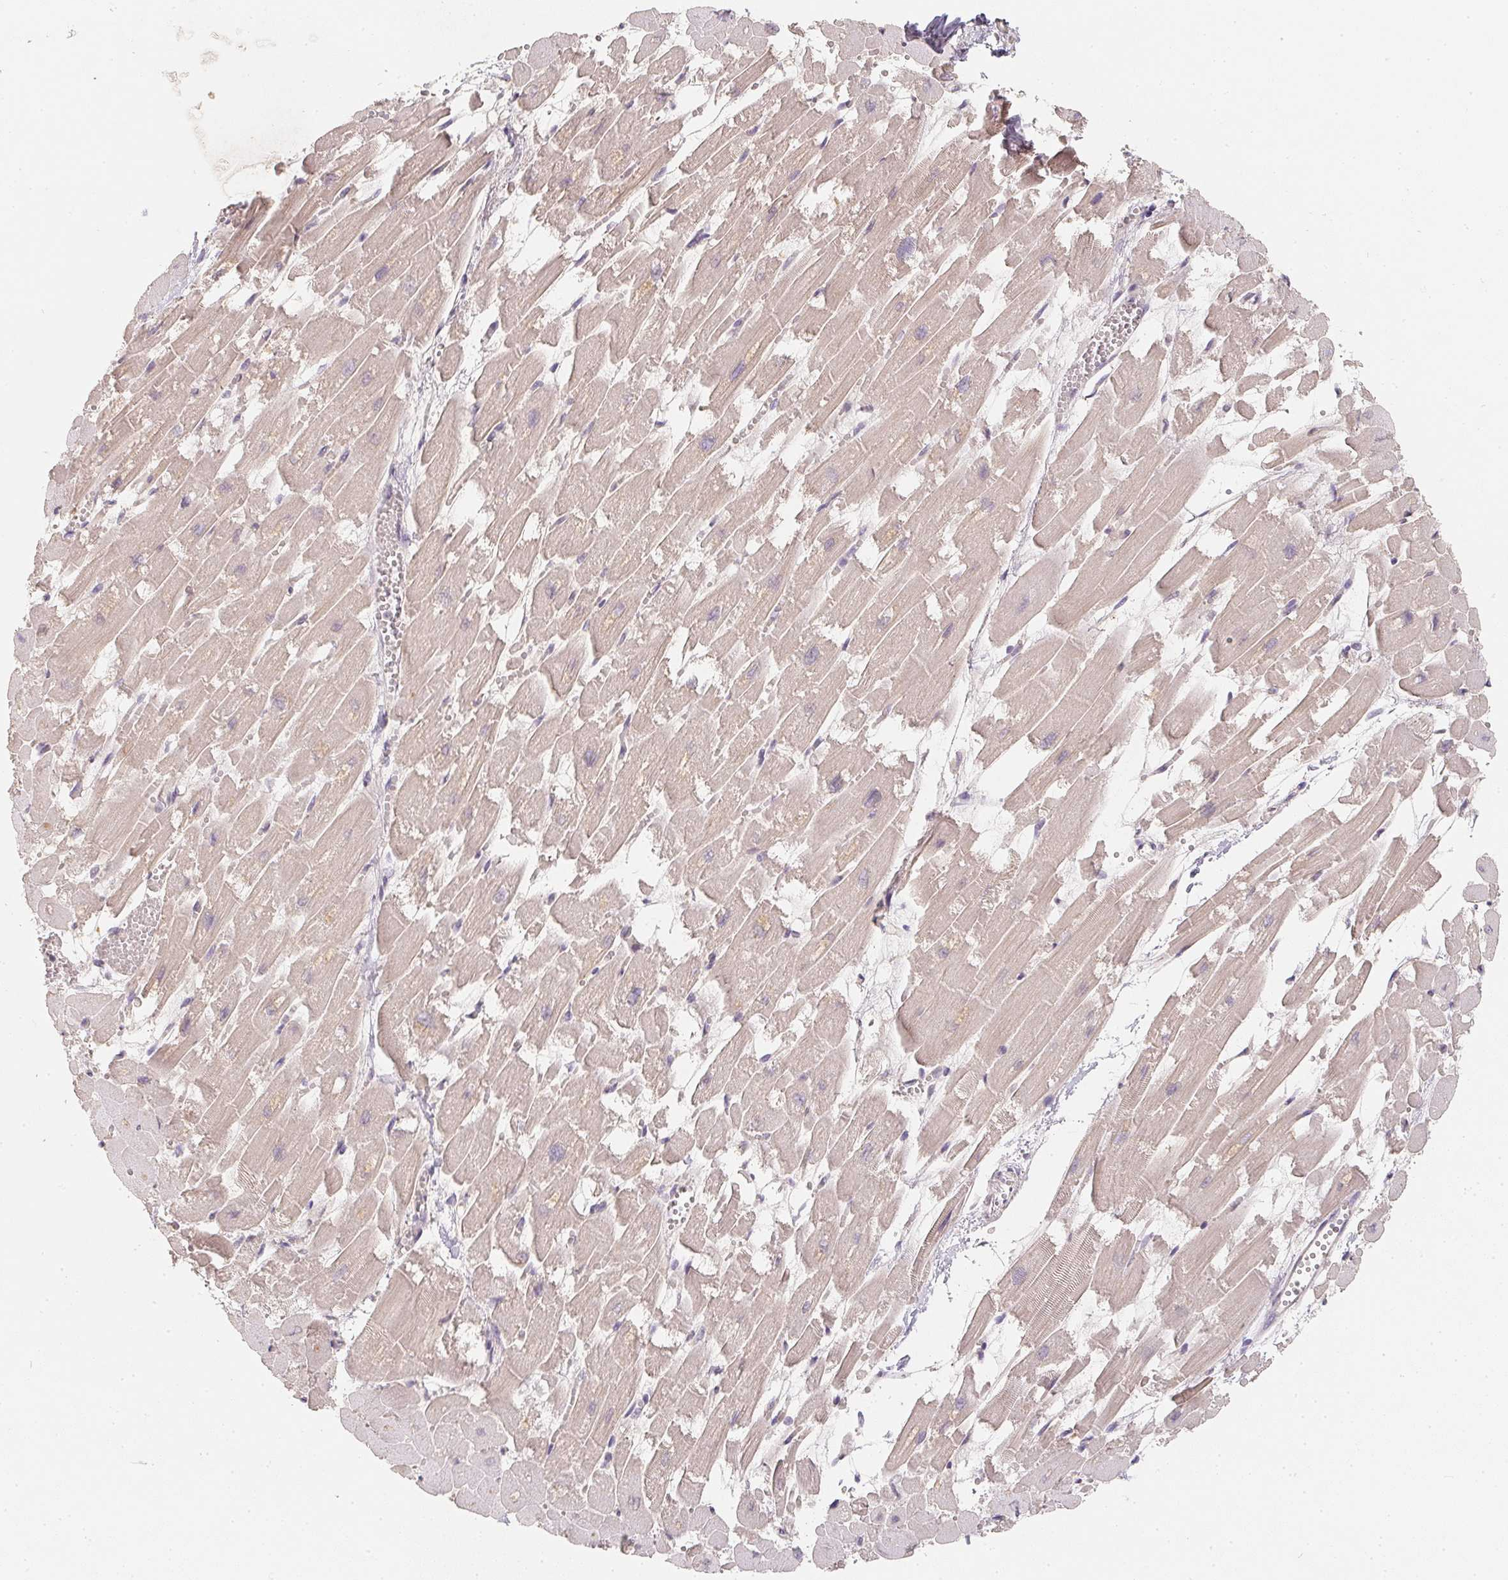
{"staining": {"intensity": "weak", "quantity": "<25%", "location": "cytoplasmic/membranous"}, "tissue": "heart muscle", "cell_type": "Cardiomyocytes", "image_type": "normal", "snomed": [{"axis": "morphology", "description": "Normal tissue, NOS"}, {"axis": "topography", "description": "Heart"}], "caption": "This is an immunohistochemistry (IHC) image of benign human heart muscle. There is no staining in cardiomyocytes.", "gene": "SOAT1", "patient": {"sex": "female", "age": 52}}